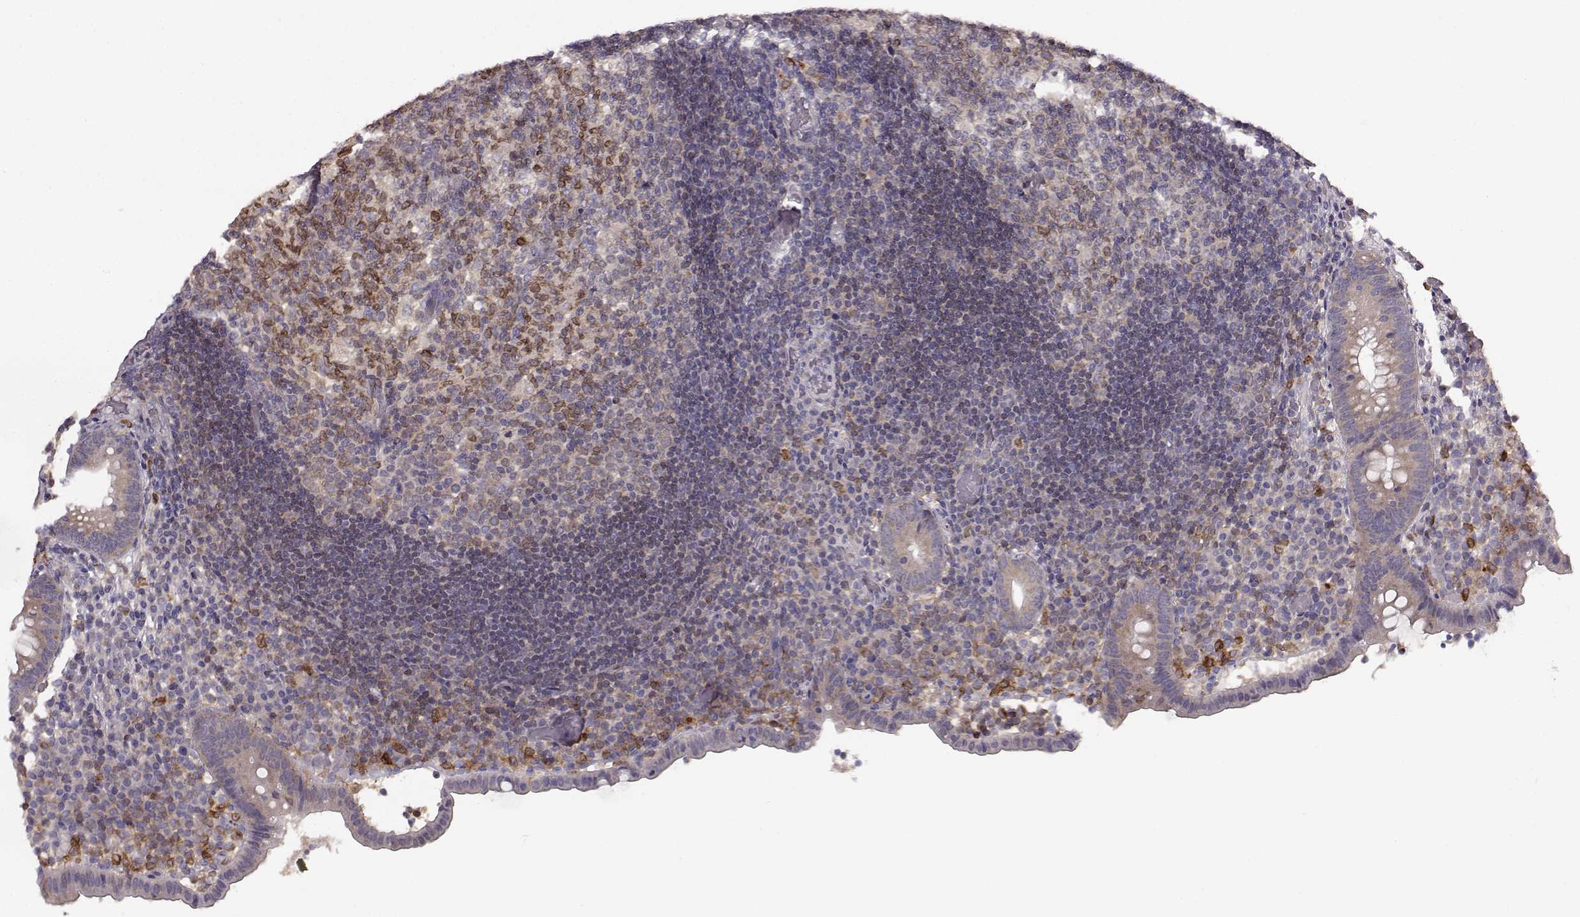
{"staining": {"intensity": "weak", "quantity": ">75%", "location": "cytoplasmic/membranous"}, "tissue": "appendix", "cell_type": "Glandular cells", "image_type": "normal", "snomed": [{"axis": "morphology", "description": "Normal tissue, NOS"}, {"axis": "topography", "description": "Appendix"}], "caption": "Appendix was stained to show a protein in brown. There is low levels of weak cytoplasmic/membranous staining in approximately >75% of glandular cells. (DAB (3,3'-diaminobenzidine) = brown stain, brightfield microscopy at high magnification).", "gene": "SPAG17", "patient": {"sex": "female", "age": 32}}